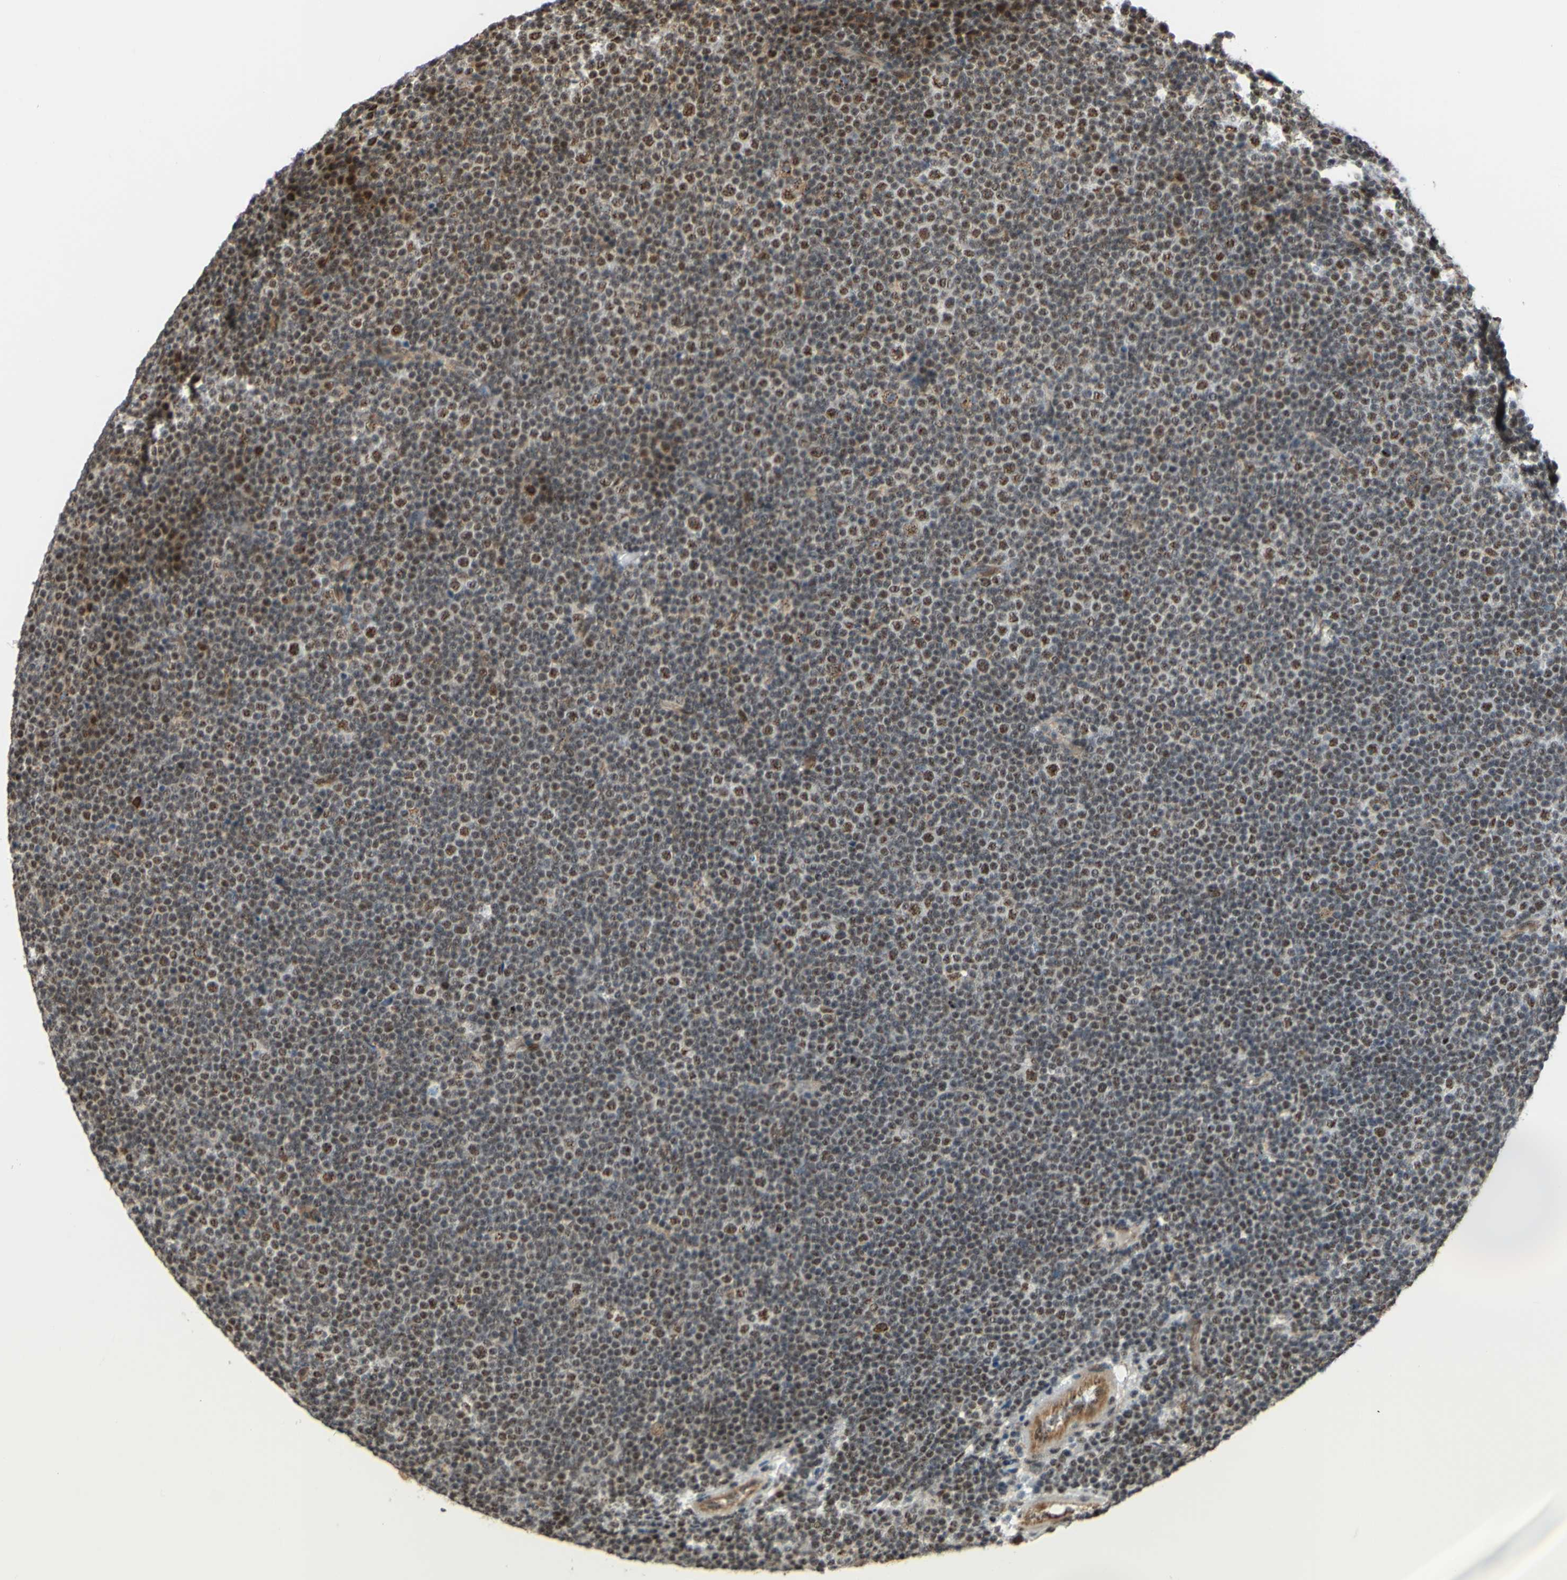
{"staining": {"intensity": "moderate", "quantity": "25%-75%", "location": "nuclear"}, "tissue": "lymphoma", "cell_type": "Tumor cells", "image_type": "cancer", "snomed": [{"axis": "morphology", "description": "Malignant lymphoma, non-Hodgkin's type, Low grade"}, {"axis": "topography", "description": "Lymph node"}], "caption": "Lymphoma stained with a protein marker reveals moderate staining in tumor cells.", "gene": "SAP18", "patient": {"sex": "female", "age": 67}}